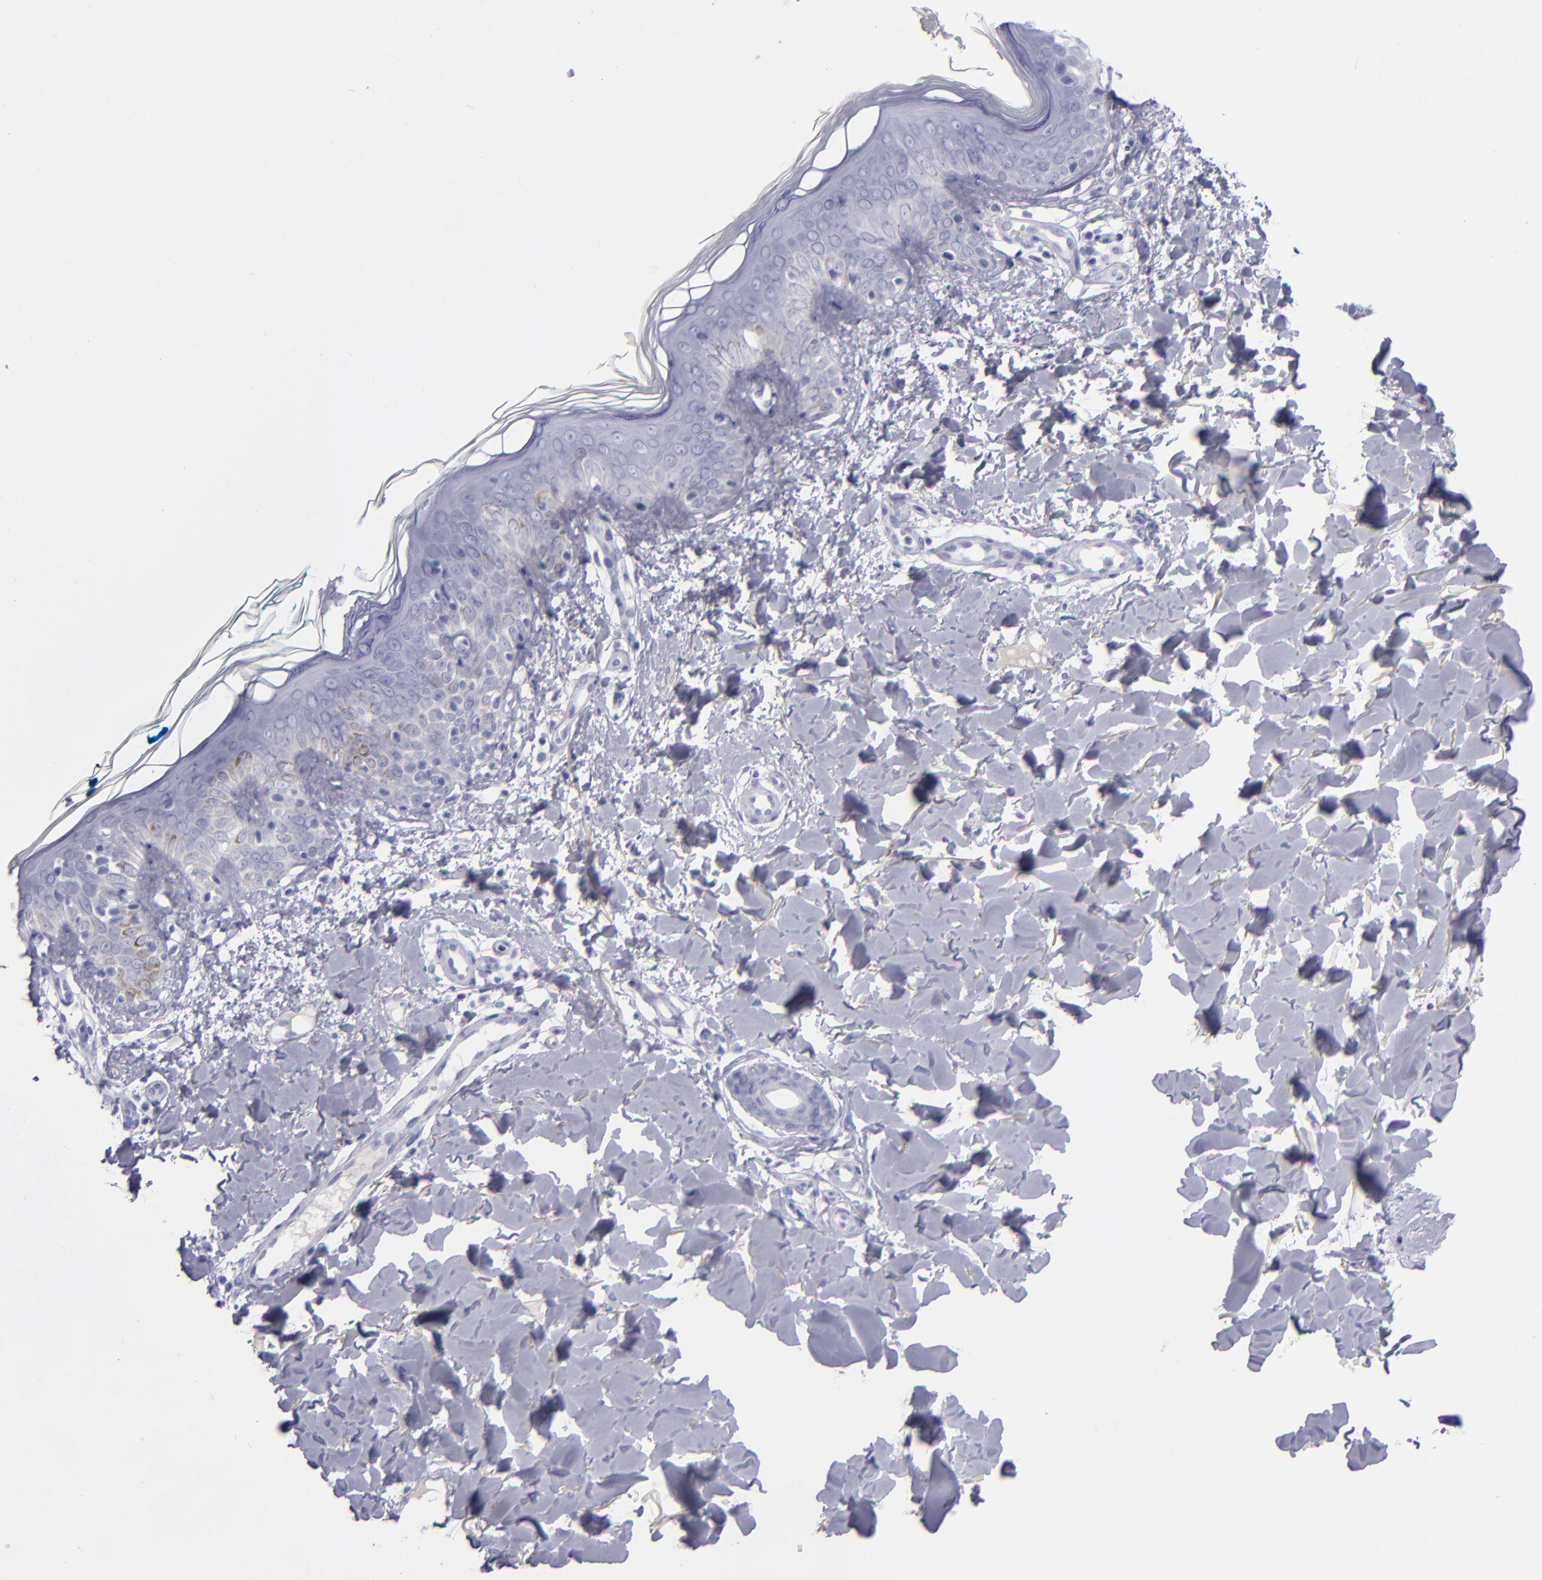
{"staining": {"intensity": "negative", "quantity": "none", "location": "none"}, "tissue": "skin", "cell_type": "Fibroblasts", "image_type": "normal", "snomed": [{"axis": "morphology", "description": "Normal tissue, NOS"}, {"axis": "topography", "description": "Skin"}], "caption": "This is an immunohistochemistry (IHC) photomicrograph of unremarkable skin. There is no expression in fibroblasts.", "gene": "AURKA", "patient": {"sex": "male", "age": 32}}